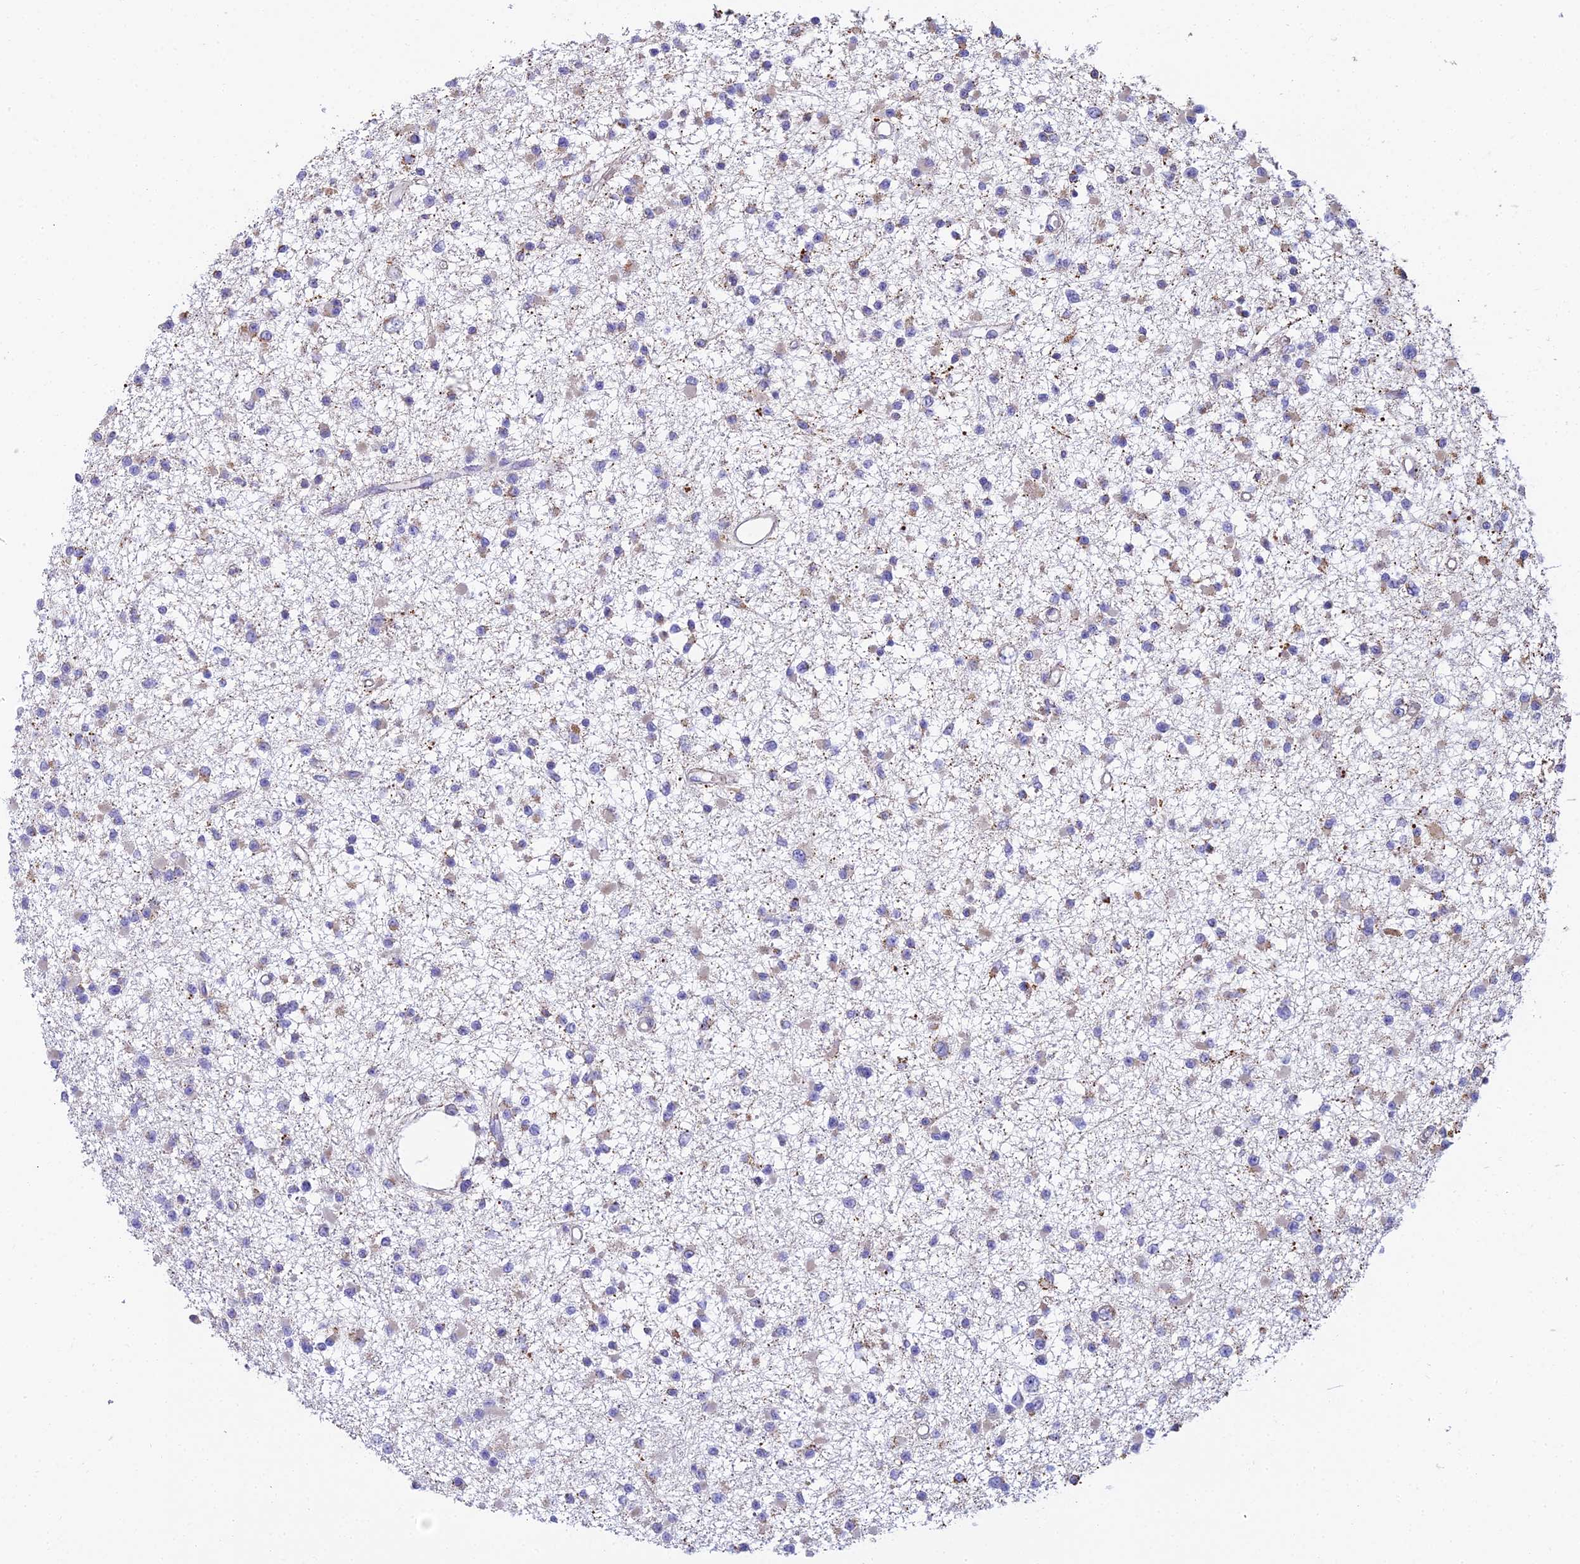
{"staining": {"intensity": "weak", "quantity": "25%-75%", "location": "cytoplasmic/membranous"}, "tissue": "glioma", "cell_type": "Tumor cells", "image_type": "cancer", "snomed": [{"axis": "morphology", "description": "Glioma, malignant, Low grade"}, {"axis": "topography", "description": "Brain"}], "caption": "Human malignant glioma (low-grade) stained for a protein (brown) demonstrates weak cytoplasmic/membranous positive positivity in approximately 25%-75% of tumor cells.", "gene": "CLCN7", "patient": {"sex": "female", "age": 22}}